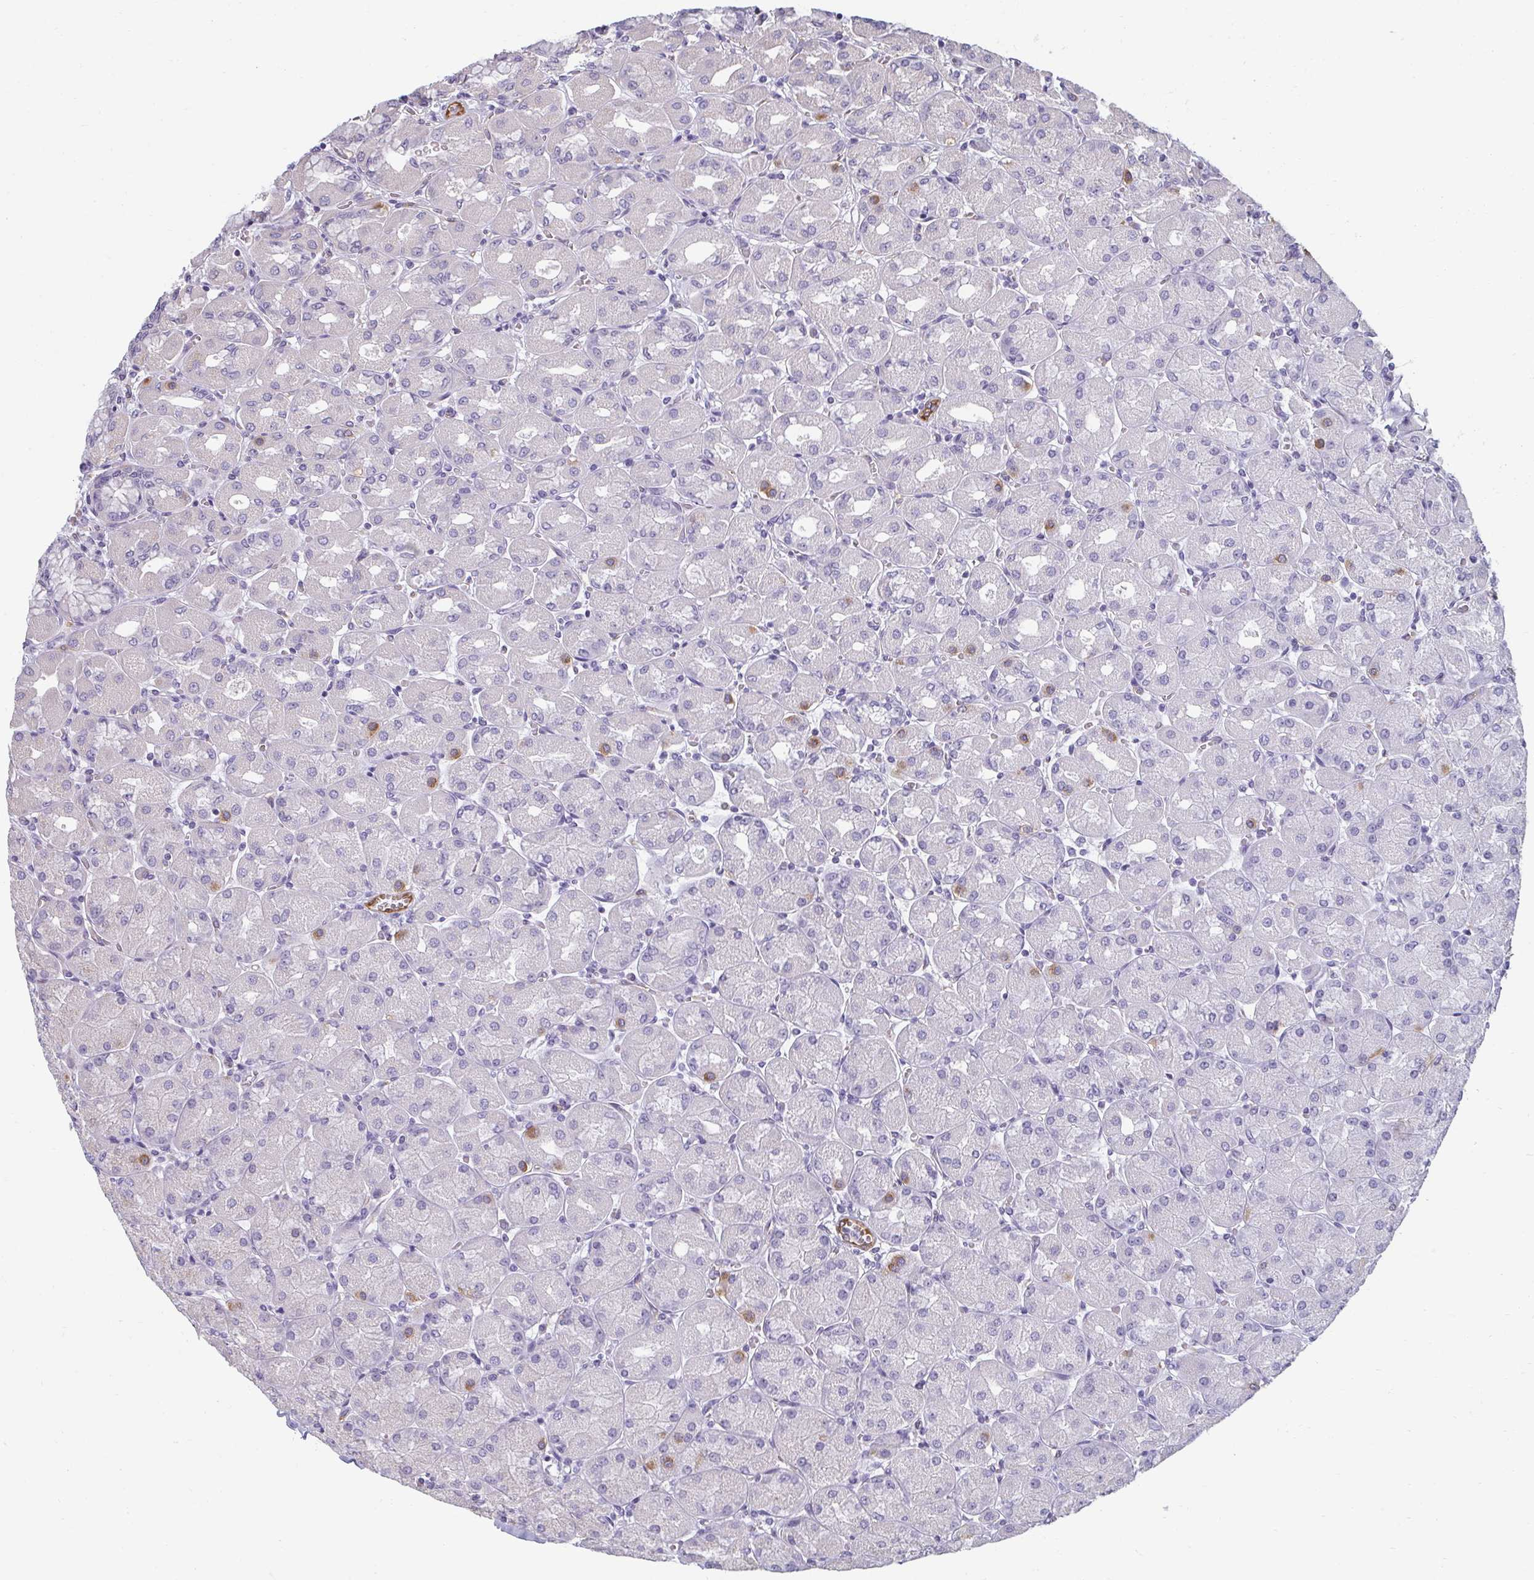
{"staining": {"intensity": "negative", "quantity": "none", "location": "none"}, "tissue": "stomach", "cell_type": "Glandular cells", "image_type": "normal", "snomed": [{"axis": "morphology", "description": "Normal tissue, NOS"}, {"axis": "topography", "description": "Stomach, upper"}], "caption": "Immunohistochemistry of normal human stomach demonstrates no staining in glandular cells. The staining was performed using DAB (3,3'-diaminobenzidine) to visualize the protein expression in brown, while the nuclei were stained in blue with hematoxylin (Magnification: 20x).", "gene": "PDE2A", "patient": {"sex": "female", "age": 56}}